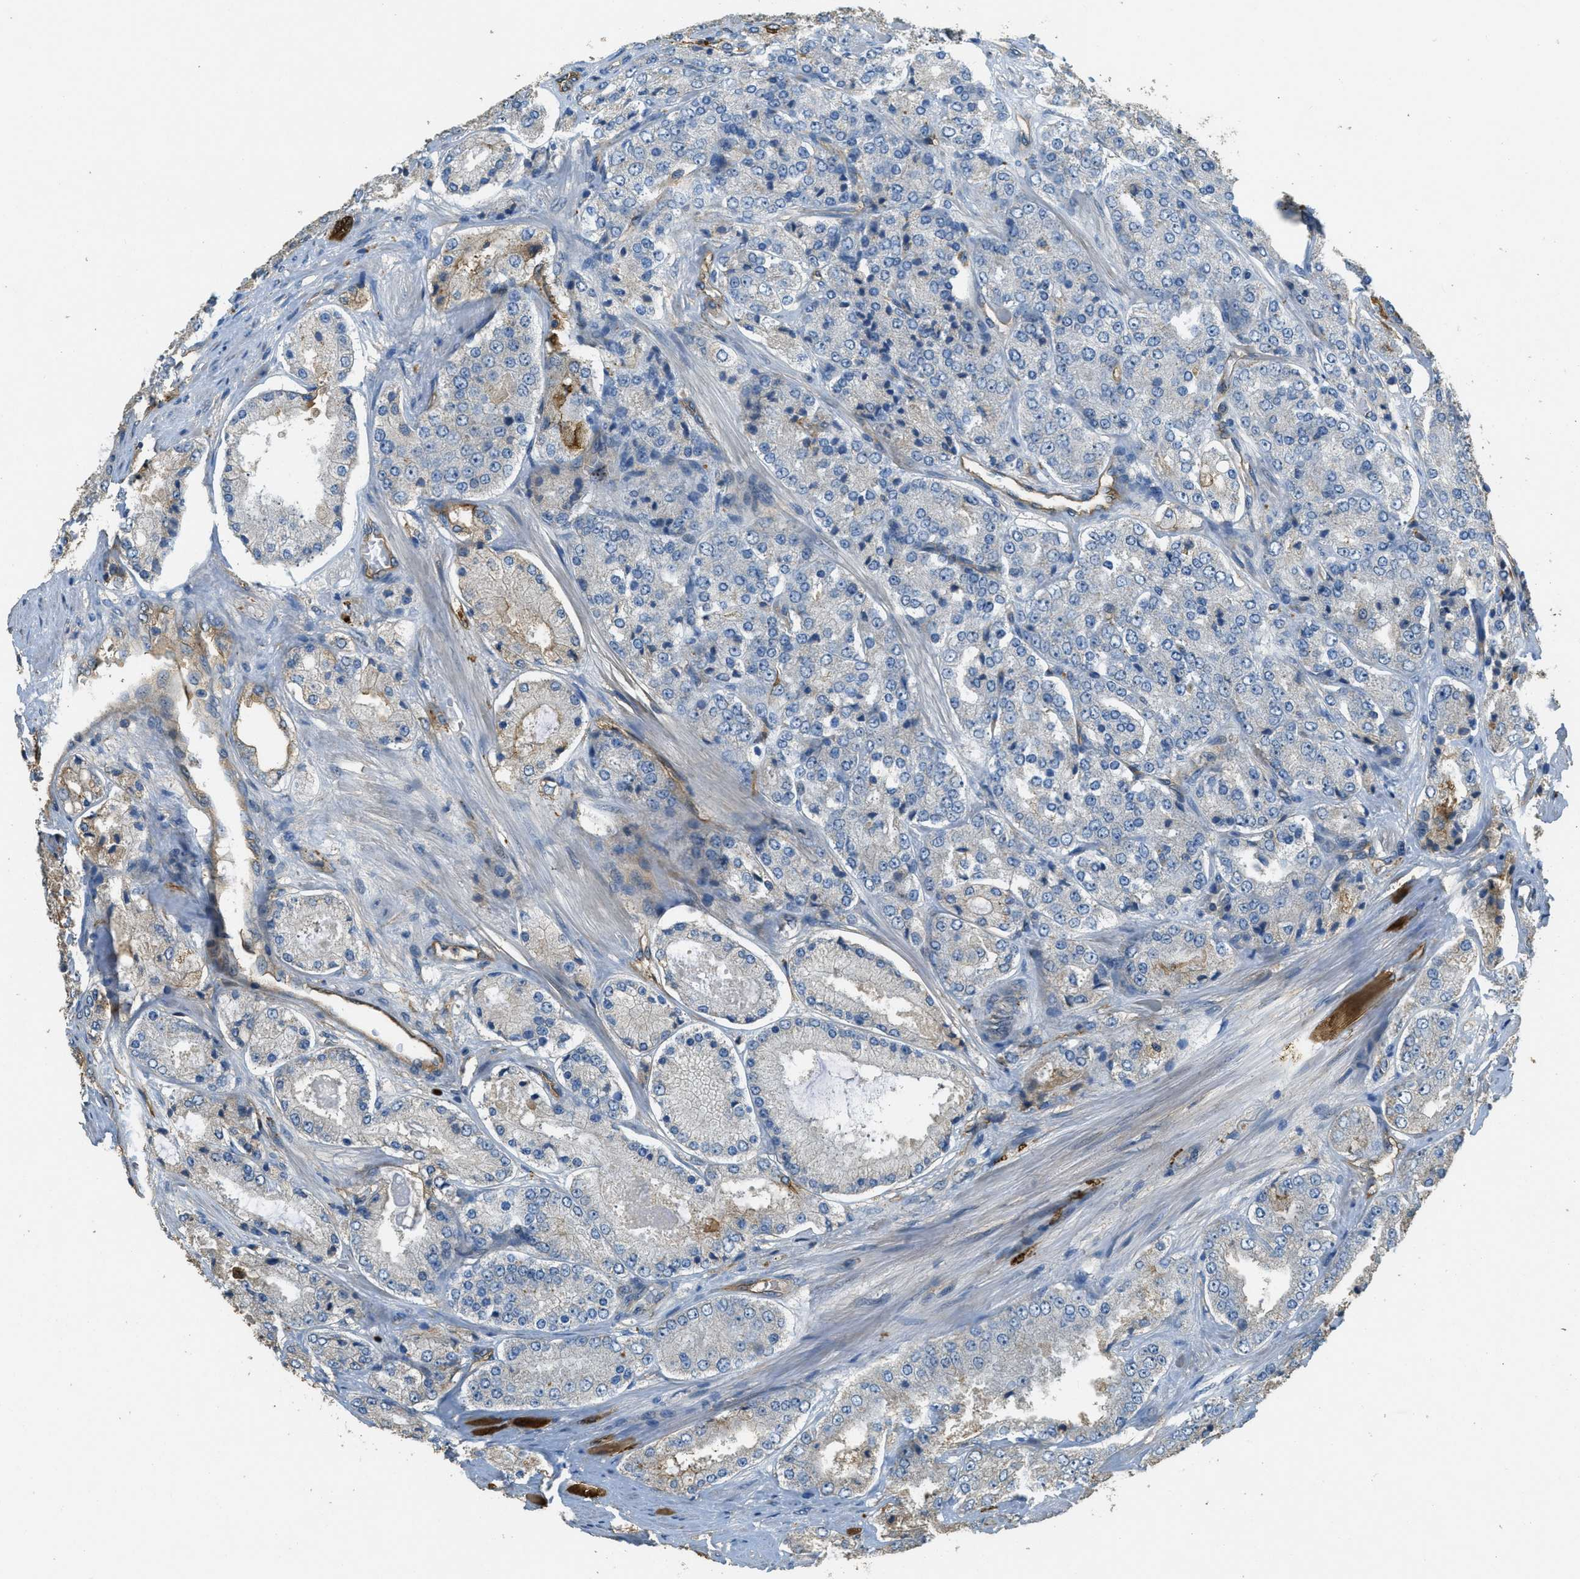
{"staining": {"intensity": "negative", "quantity": "none", "location": "none"}, "tissue": "prostate cancer", "cell_type": "Tumor cells", "image_type": "cancer", "snomed": [{"axis": "morphology", "description": "Adenocarcinoma, High grade"}, {"axis": "topography", "description": "Prostate"}], "caption": "High magnification brightfield microscopy of prostate high-grade adenocarcinoma stained with DAB (brown) and counterstained with hematoxylin (blue): tumor cells show no significant staining. (DAB immunohistochemistry visualized using brightfield microscopy, high magnification).", "gene": "OSMR", "patient": {"sex": "male", "age": 65}}